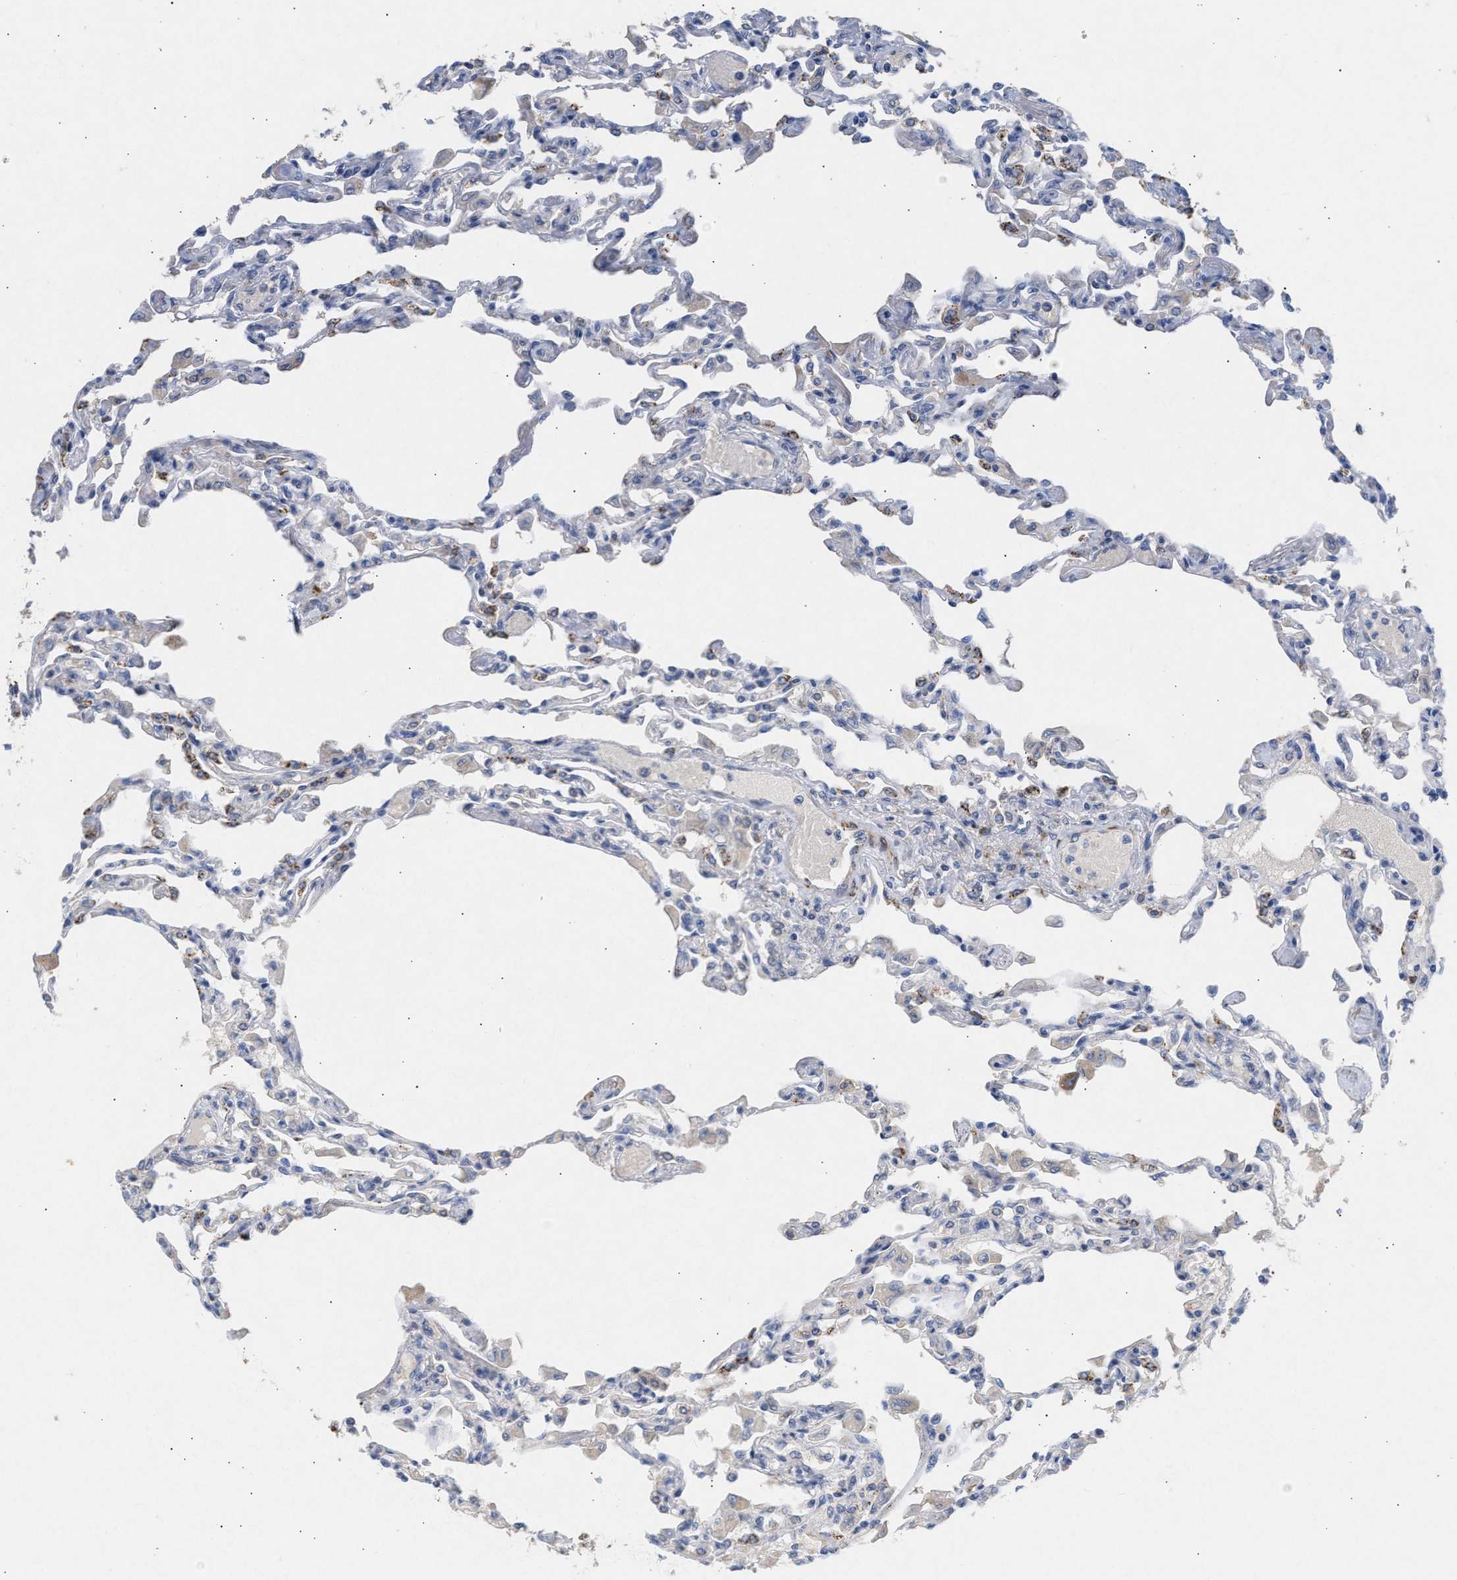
{"staining": {"intensity": "negative", "quantity": "none", "location": "none"}, "tissue": "lung", "cell_type": "Alveolar cells", "image_type": "normal", "snomed": [{"axis": "morphology", "description": "Normal tissue, NOS"}, {"axis": "topography", "description": "Bronchus"}, {"axis": "topography", "description": "Lung"}], "caption": "This is a micrograph of immunohistochemistry staining of normal lung, which shows no expression in alveolar cells.", "gene": "SELENOM", "patient": {"sex": "female", "age": 49}}